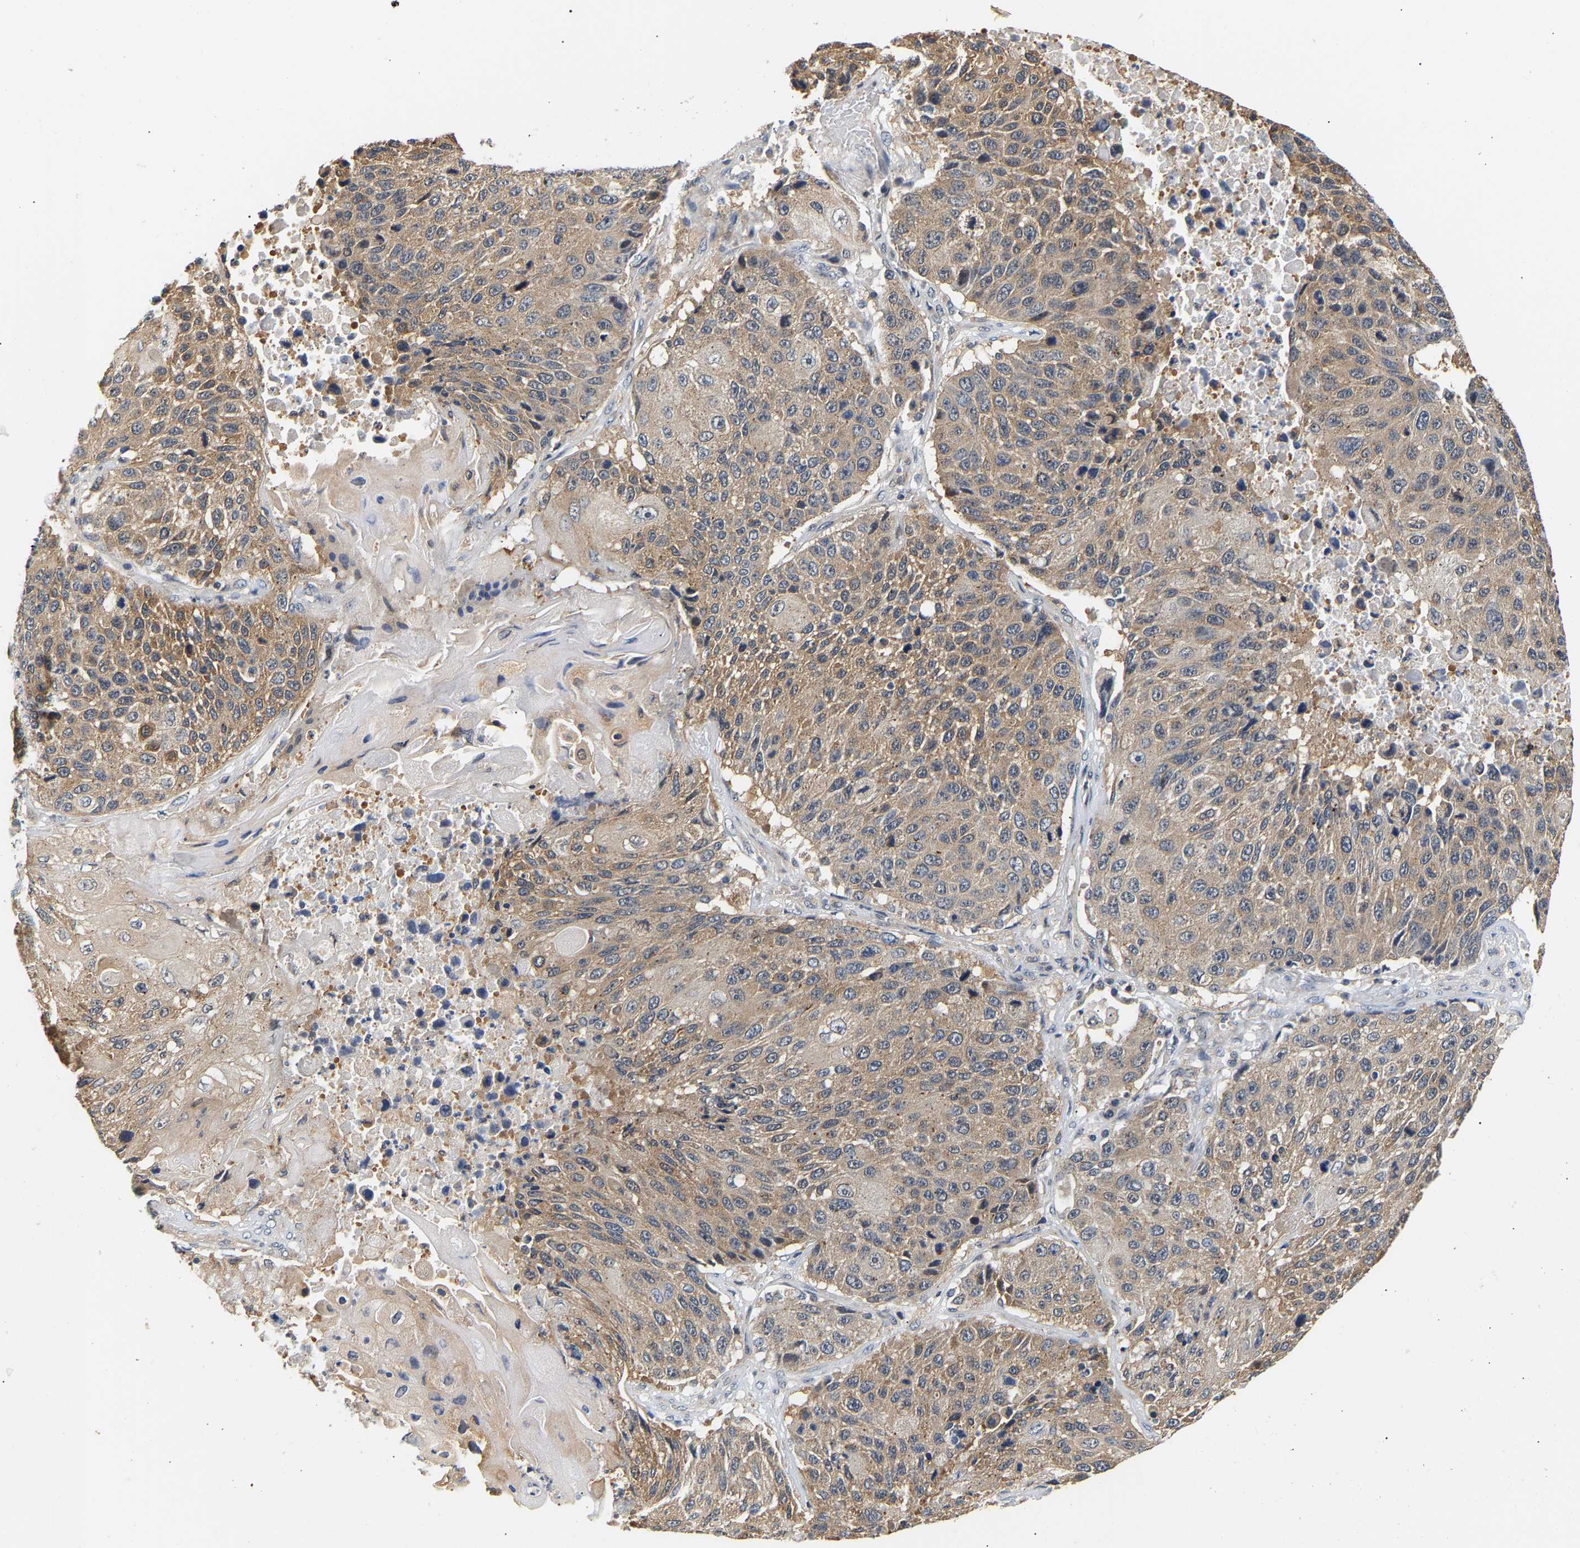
{"staining": {"intensity": "moderate", "quantity": ">75%", "location": "cytoplasmic/membranous"}, "tissue": "lung cancer", "cell_type": "Tumor cells", "image_type": "cancer", "snomed": [{"axis": "morphology", "description": "Squamous cell carcinoma, NOS"}, {"axis": "topography", "description": "Lung"}], "caption": "Brown immunohistochemical staining in human lung squamous cell carcinoma reveals moderate cytoplasmic/membranous staining in about >75% of tumor cells.", "gene": "PPID", "patient": {"sex": "male", "age": 61}}